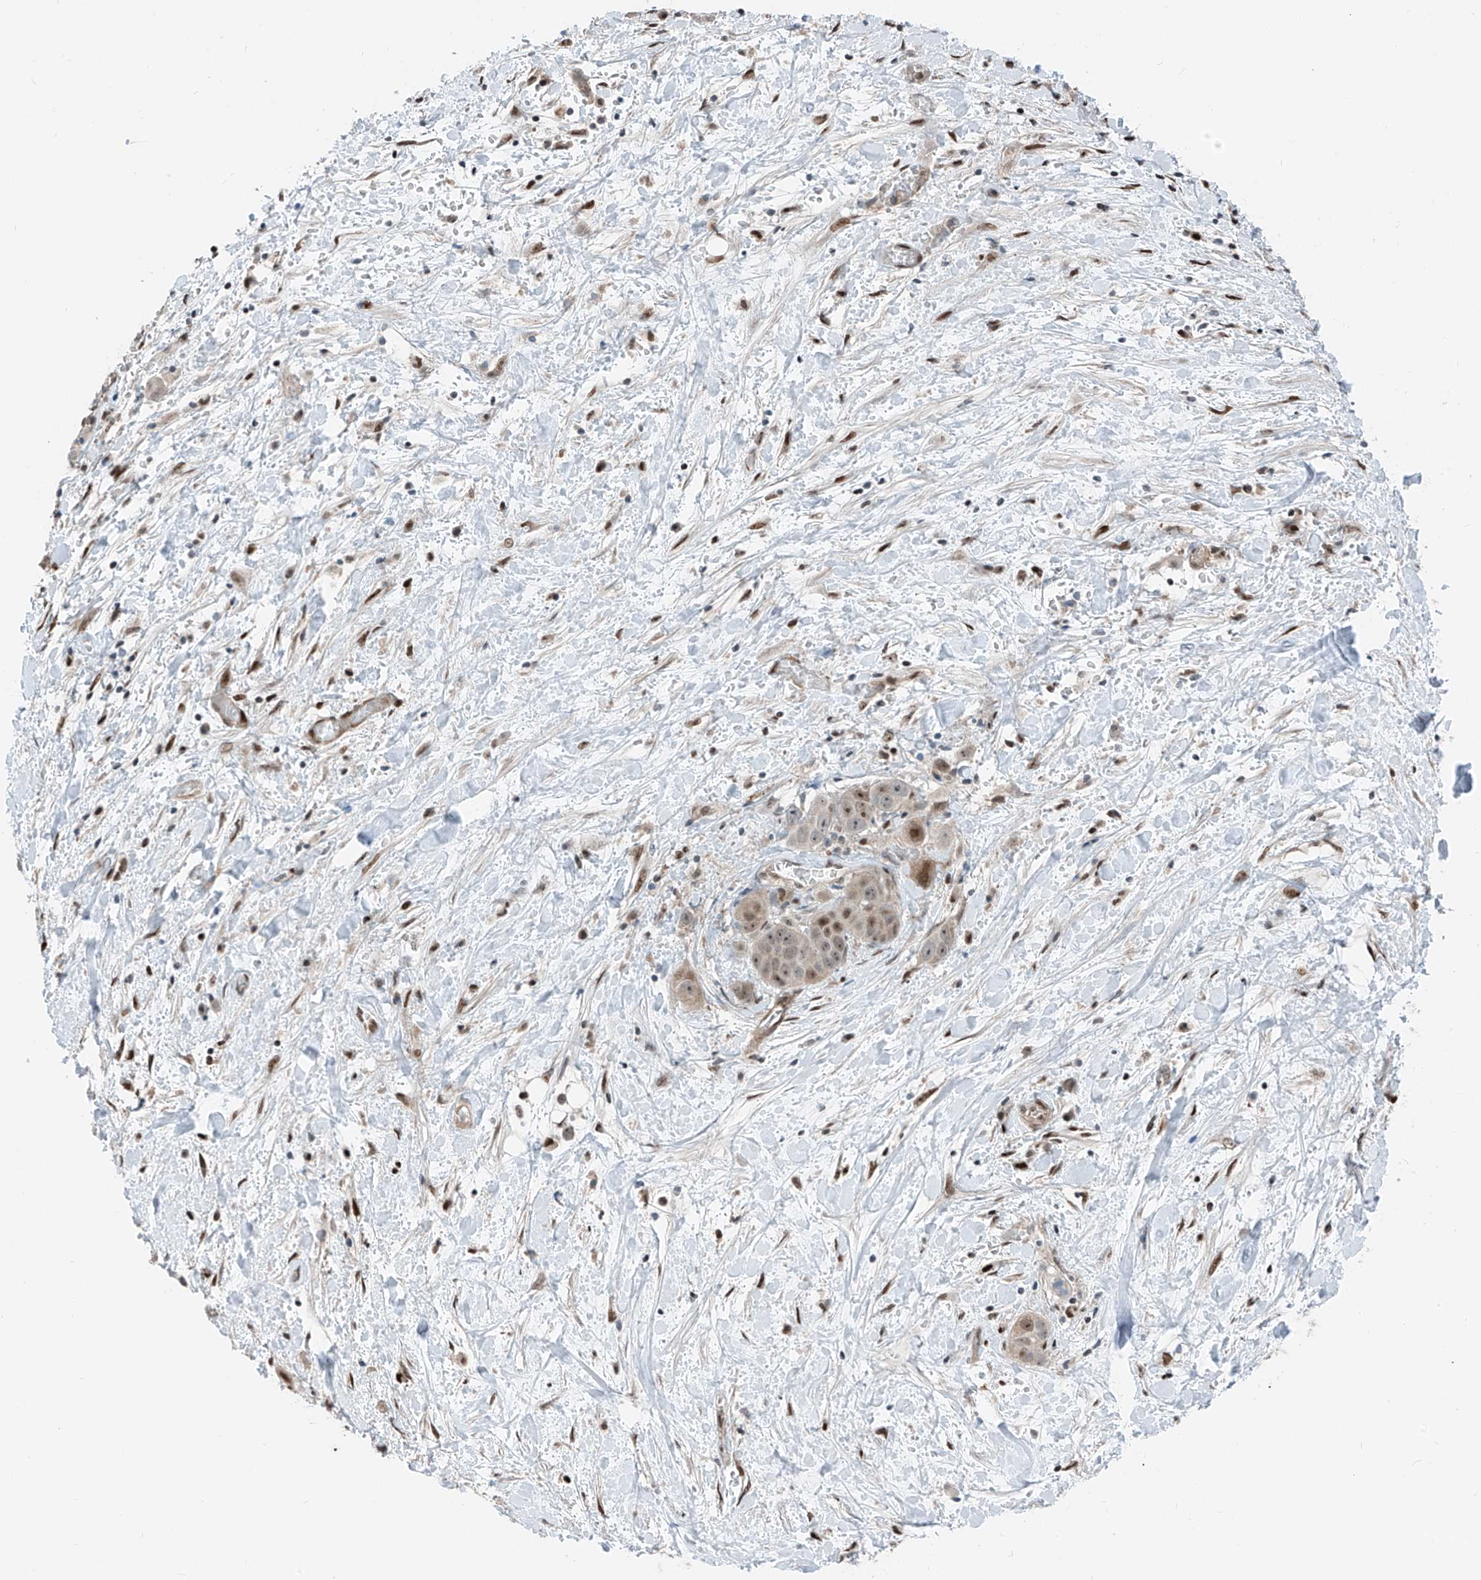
{"staining": {"intensity": "weak", "quantity": ">75%", "location": "nuclear"}, "tissue": "liver cancer", "cell_type": "Tumor cells", "image_type": "cancer", "snomed": [{"axis": "morphology", "description": "Cholangiocarcinoma"}, {"axis": "topography", "description": "Liver"}], "caption": "An immunohistochemistry image of neoplastic tissue is shown. Protein staining in brown highlights weak nuclear positivity in cholangiocarcinoma (liver) within tumor cells.", "gene": "RBP7", "patient": {"sex": "female", "age": 52}}